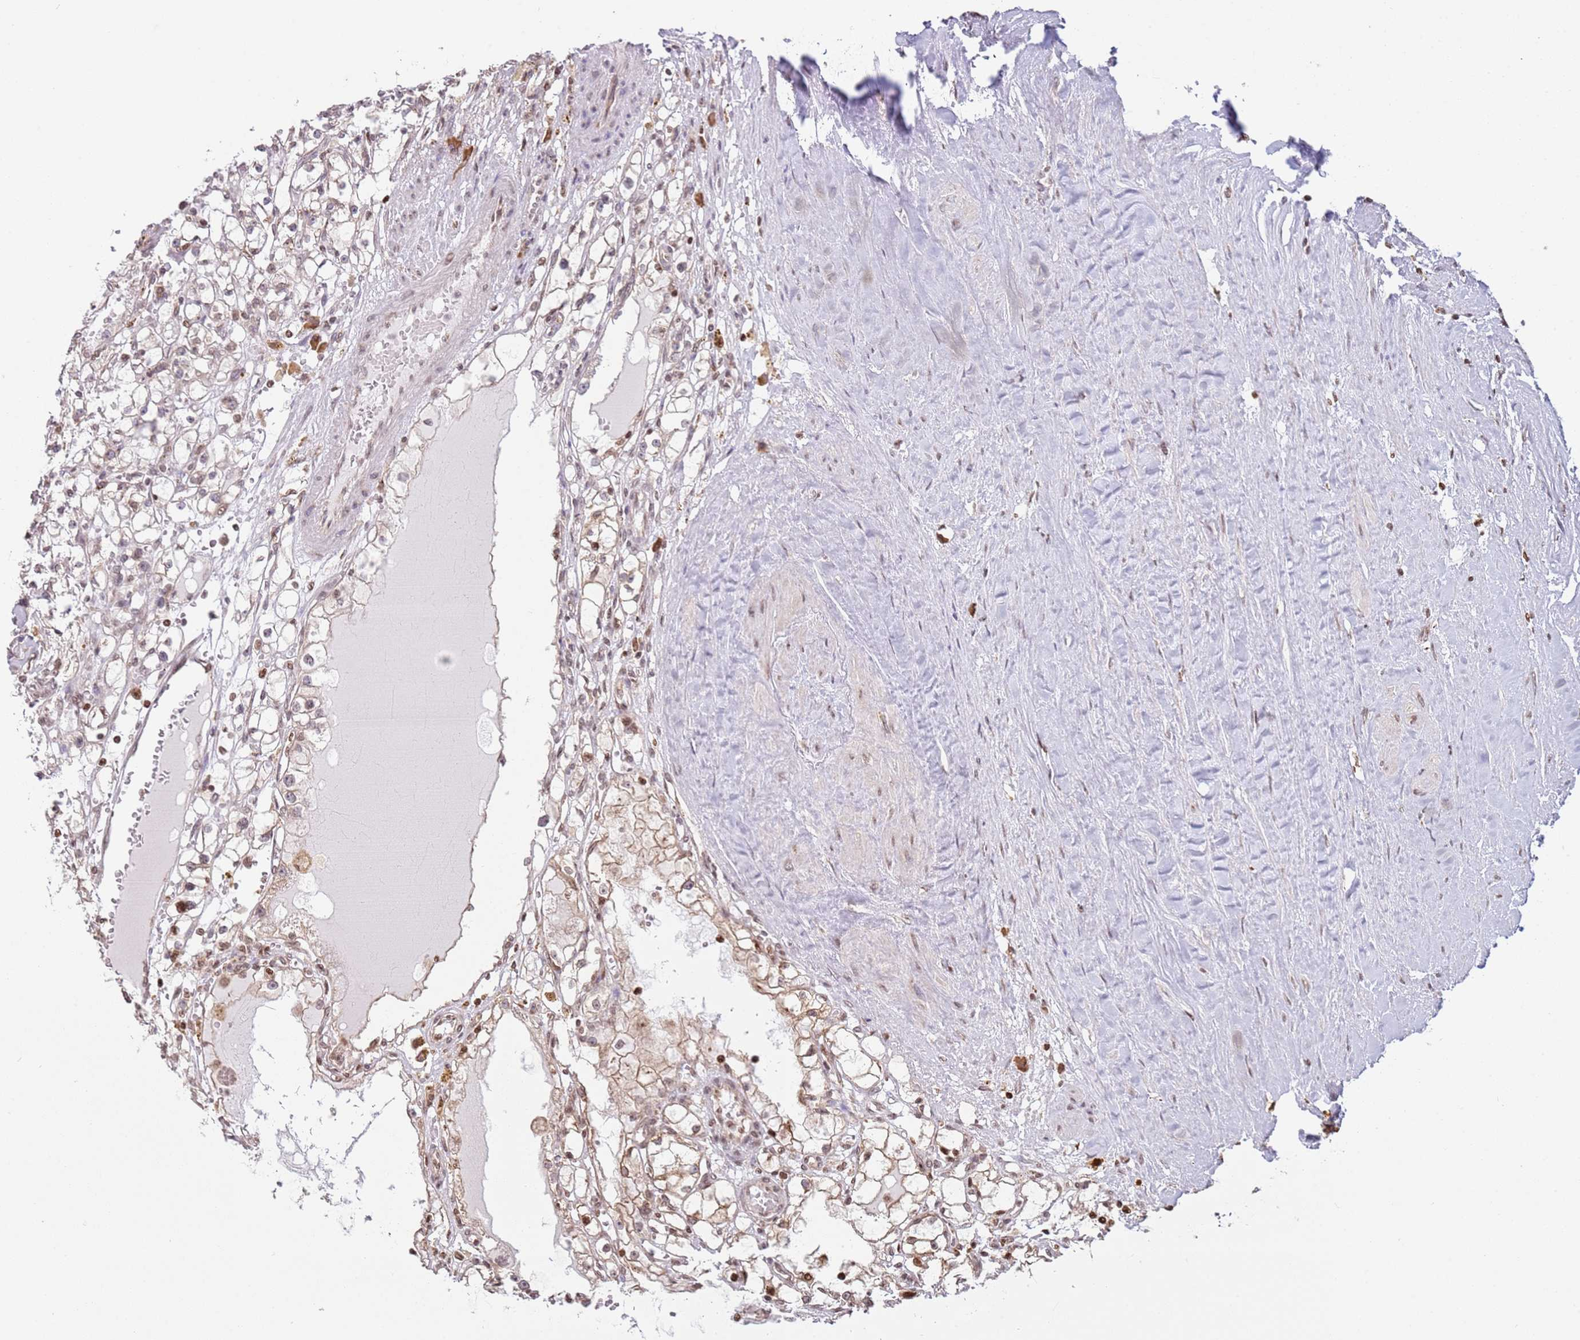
{"staining": {"intensity": "weak", "quantity": "25%-75%", "location": "cytoplasmic/membranous,nuclear"}, "tissue": "renal cancer", "cell_type": "Tumor cells", "image_type": "cancer", "snomed": [{"axis": "morphology", "description": "Adenocarcinoma, NOS"}, {"axis": "topography", "description": "Kidney"}], "caption": "Adenocarcinoma (renal) stained for a protein displays weak cytoplasmic/membranous and nuclear positivity in tumor cells.", "gene": "SCAF1", "patient": {"sex": "male", "age": 56}}